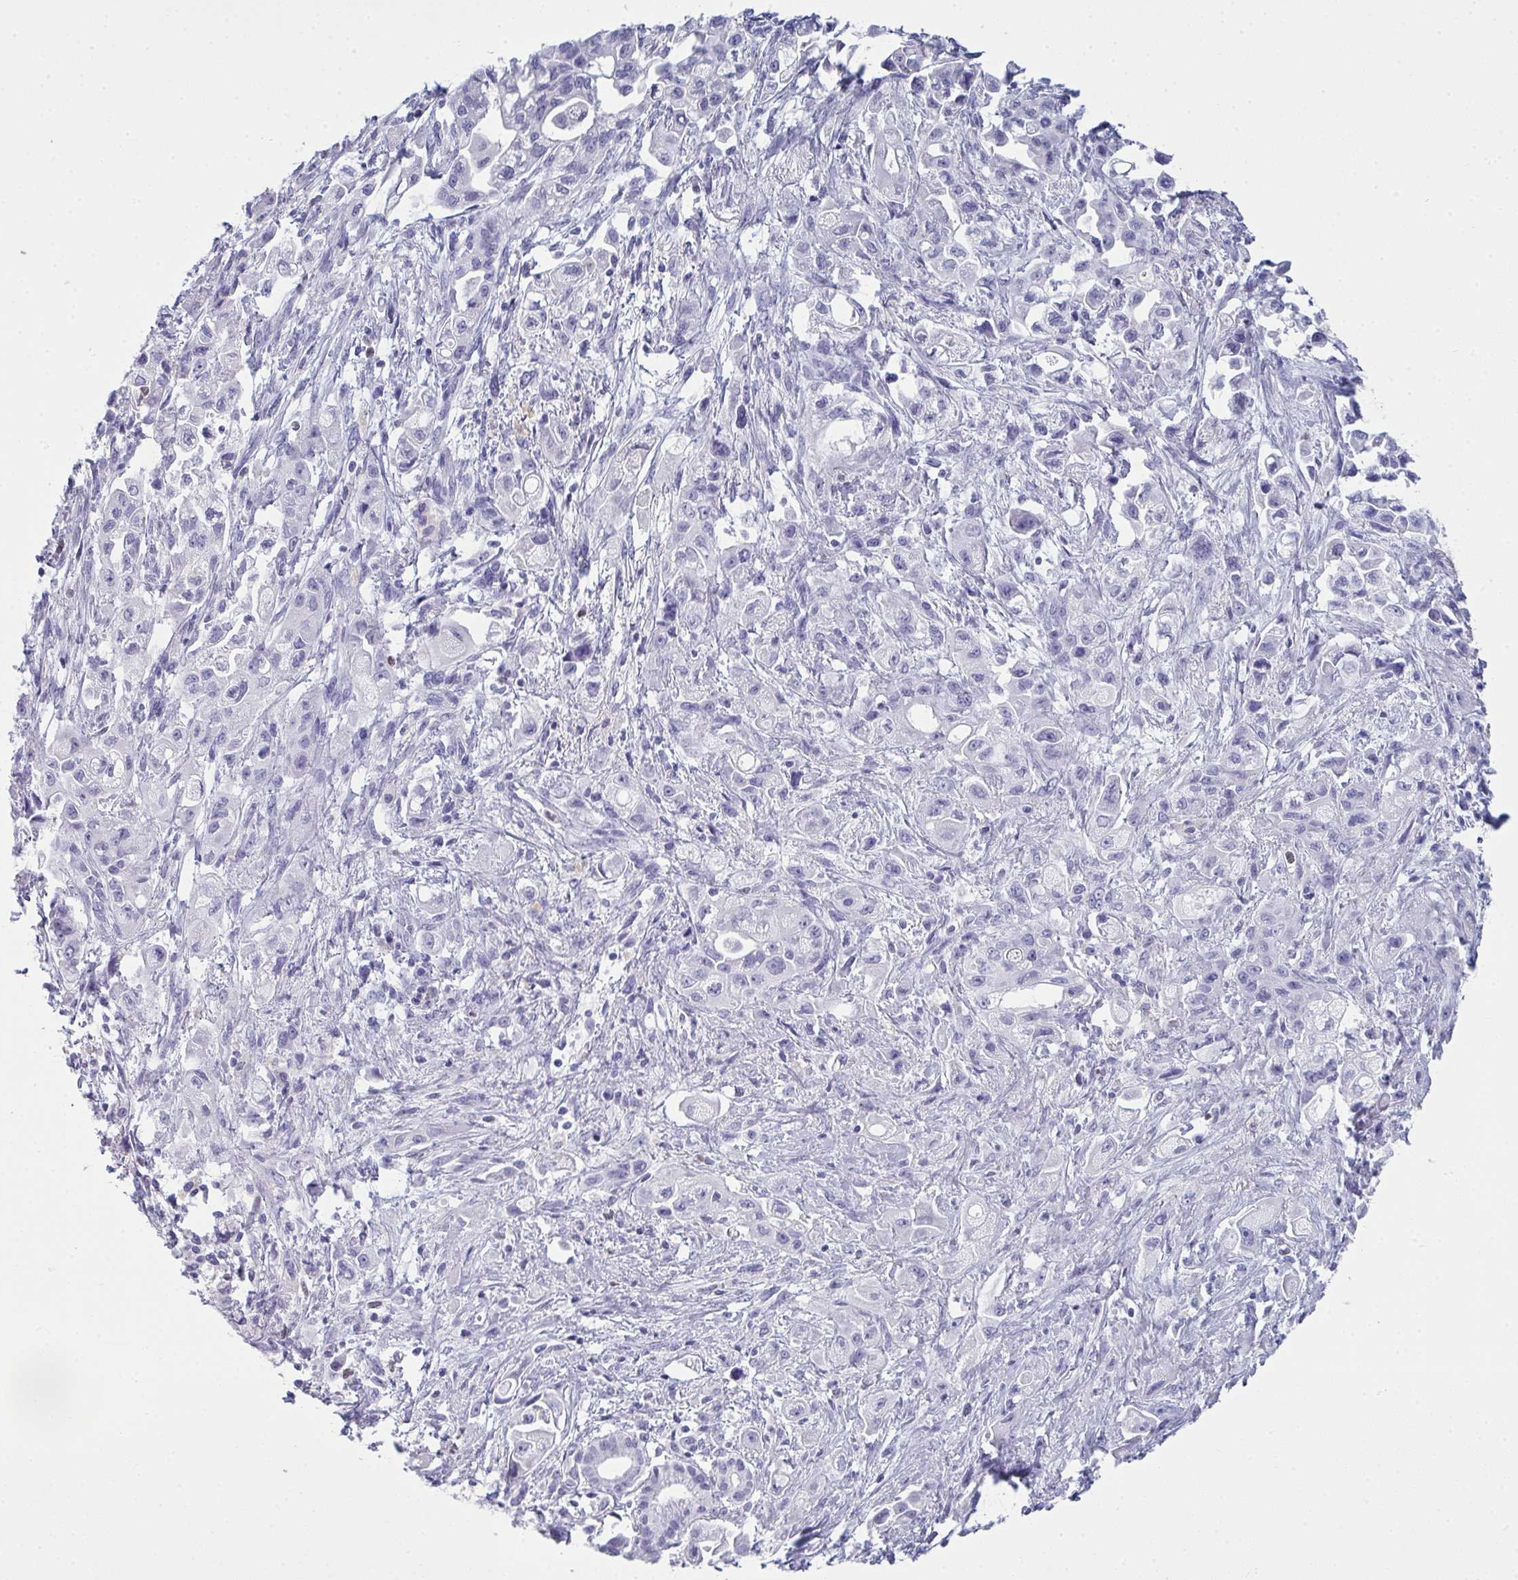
{"staining": {"intensity": "negative", "quantity": "none", "location": "none"}, "tissue": "pancreatic cancer", "cell_type": "Tumor cells", "image_type": "cancer", "snomed": [{"axis": "morphology", "description": "Adenocarcinoma, NOS"}, {"axis": "topography", "description": "Pancreas"}], "caption": "An IHC image of pancreatic adenocarcinoma is shown. There is no staining in tumor cells of pancreatic adenocarcinoma. (DAB immunohistochemistry (IHC) with hematoxylin counter stain).", "gene": "SERPINB10", "patient": {"sex": "female", "age": 66}}